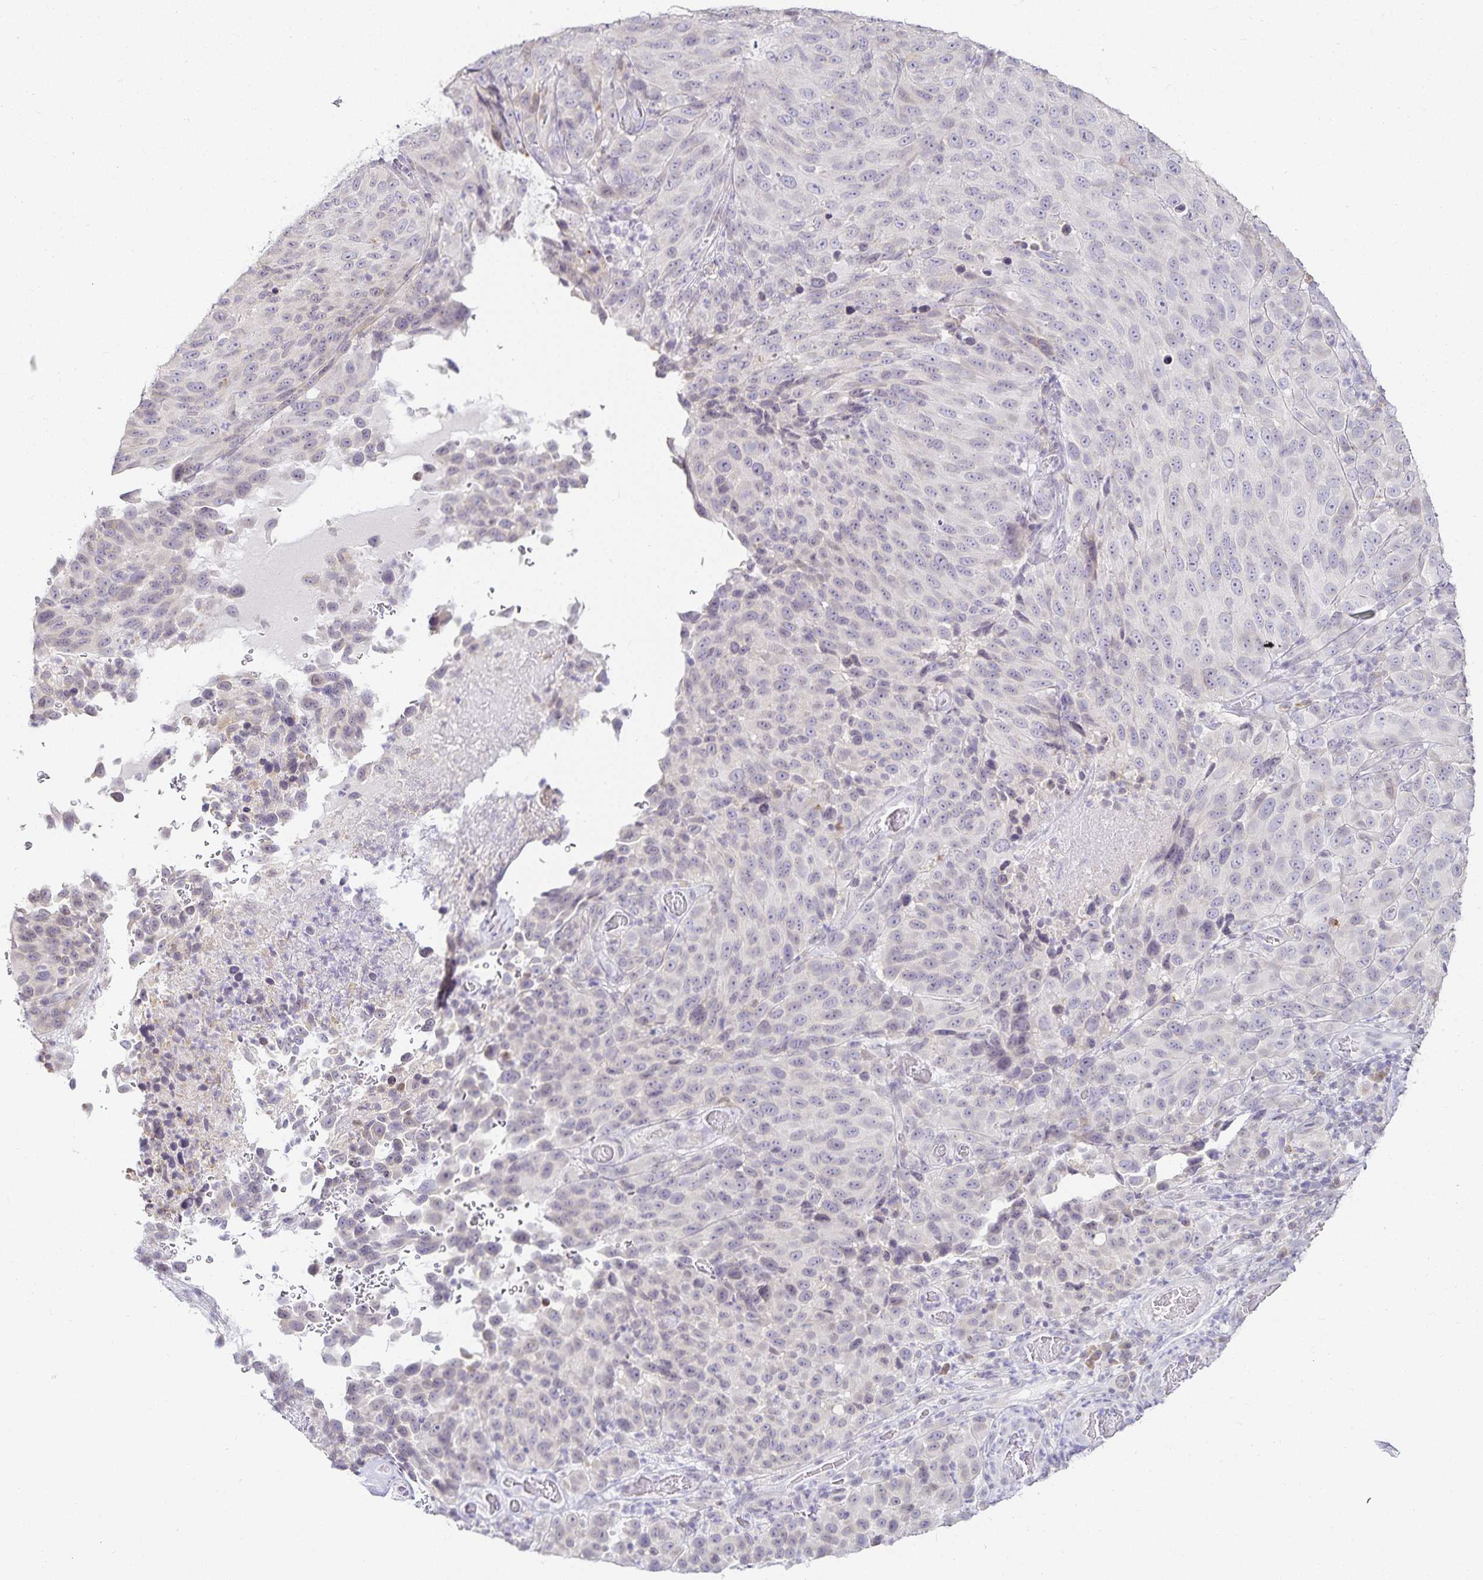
{"staining": {"intensity": "negative", "quantity": "none", "location": "none"}, "tissue": "melanoma", "cell_type": "Tumor cells", "image_type": "cancer", "snomed": [{"axis": "morphology", "description": "Malignant melanoma, NOS"}, {"axis": "topography", "description": "Skin"}], "caption": "DAB immunohistochemical staining of human melanoma shows no significant expression in tumor cells.", "gene": "GP2", "patient": {"sex": "male", "age": 85}}